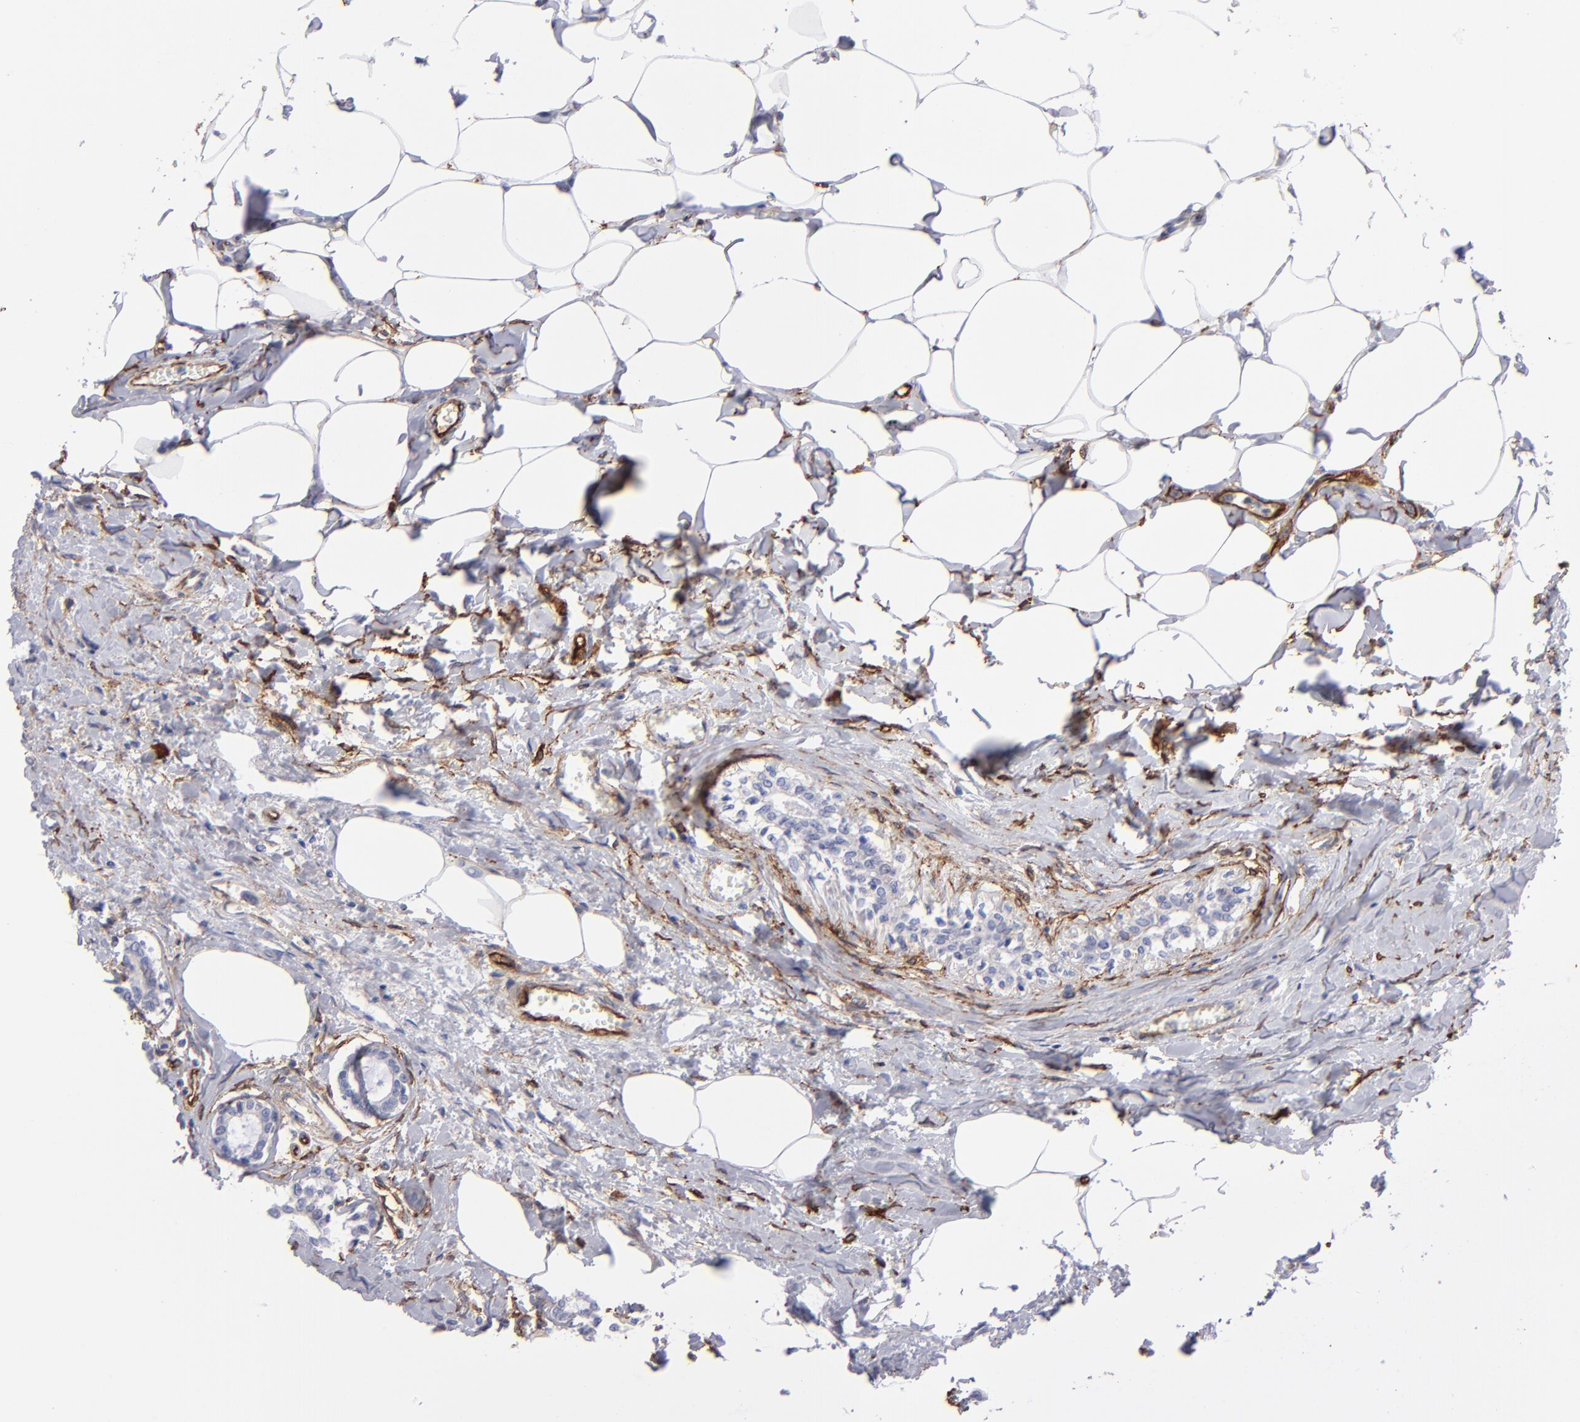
{"staining": {"intensity": "moderate", "quantity": "25%-75%", "location": "cytoplasmic/membranous"}, "tissue": "breast cancer", "cell_type": "Tumor cells", "image_type": "cancer", "snomed": [{"axis": "morphology", "description": "Lobular carcinoma"}, {"axis": "topography", "description": "Breast"}], "caption": "Approximately 25%-75% of tumor cells in breast cancer (lobular carcinoma) exhibit moderate cytoplasmic/membranous protein positivity as visualized by brown immunohistochemical staining.", "gene": "AHNAK2", "patient": {"sex": "female", "age": 51}}